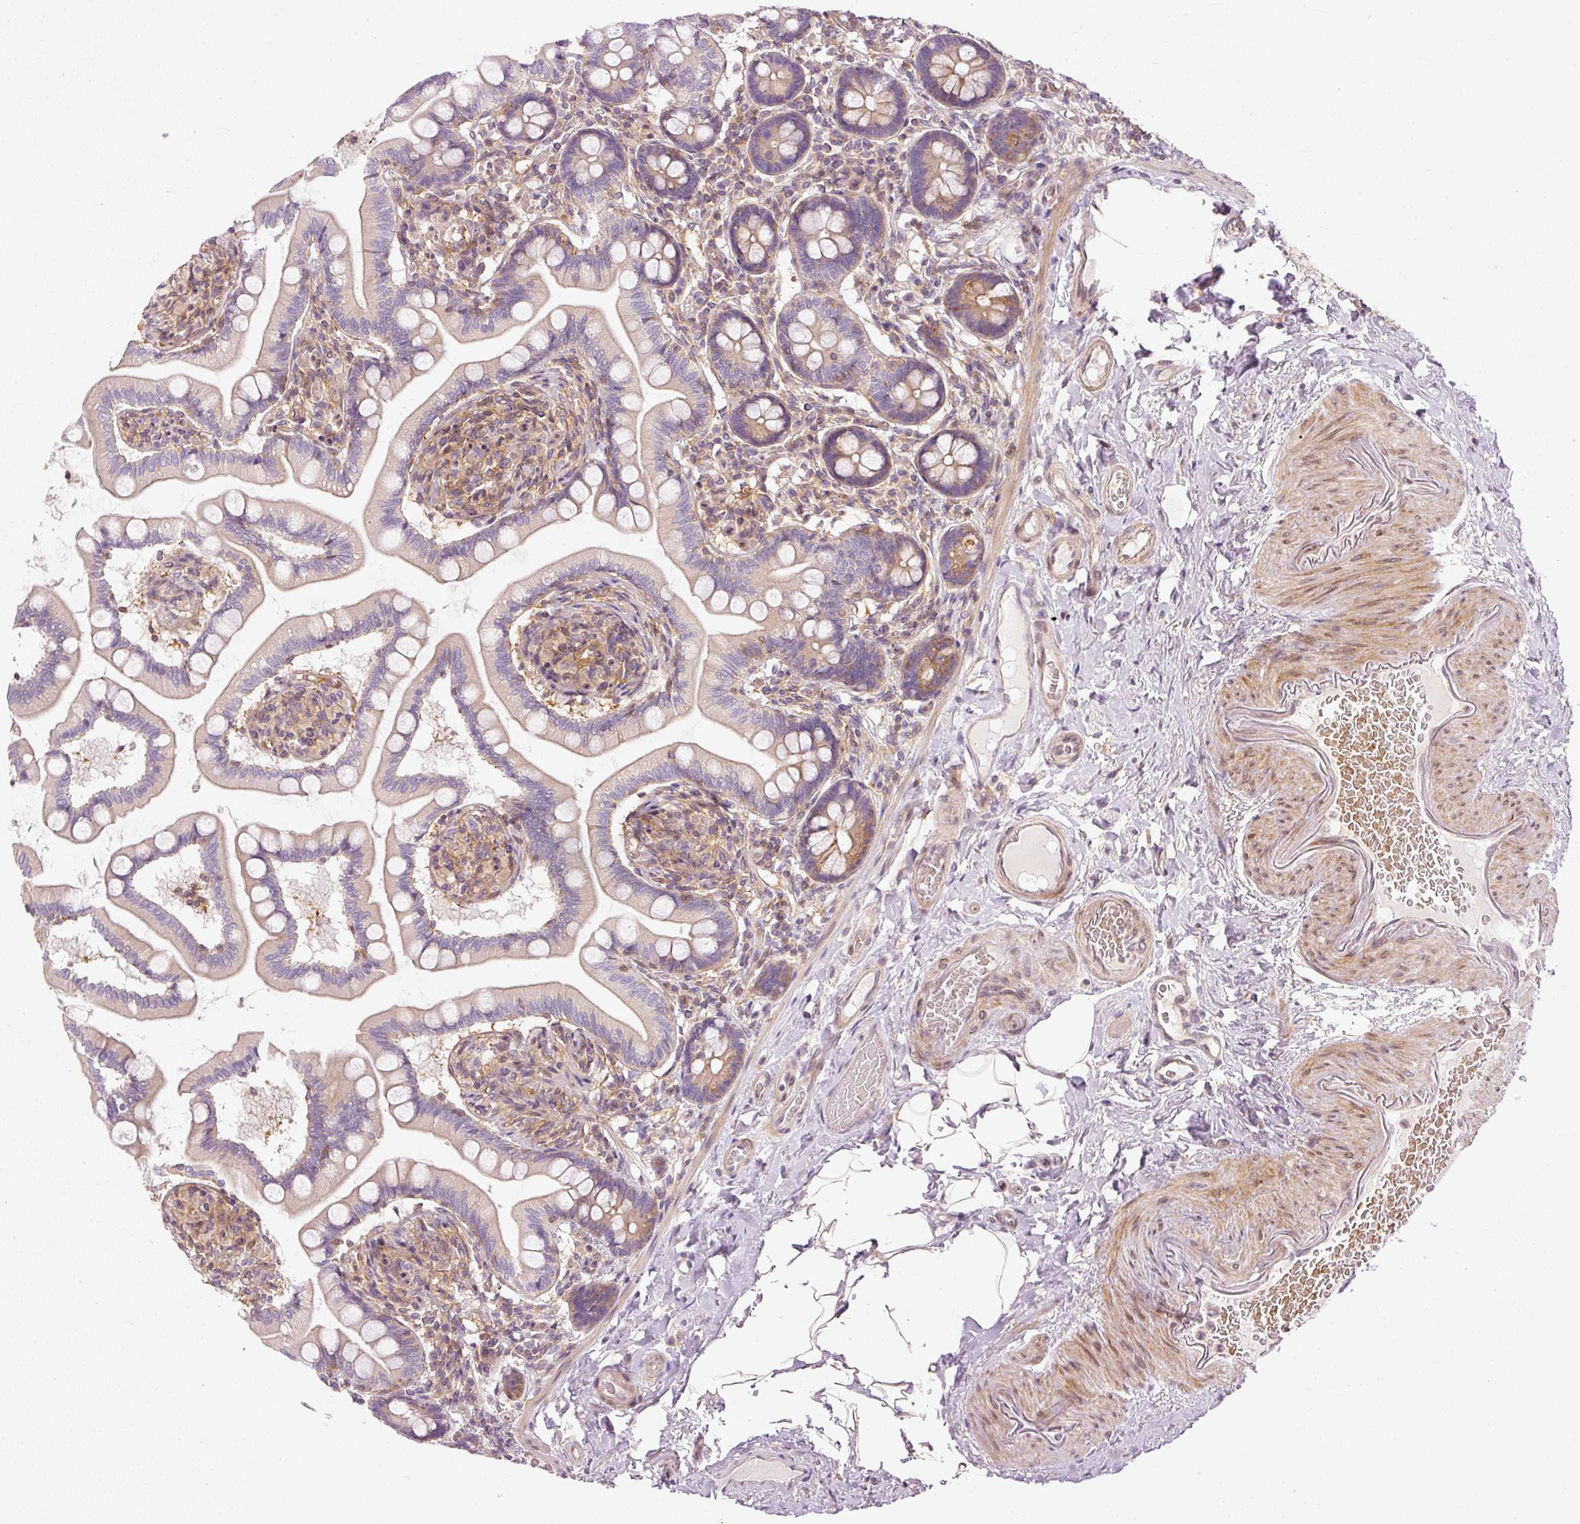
{"staining": {"intensity": "moderate", "quantity": "25%-75%", "location": "cytoplasmic/membranous"}, "tissue": "small intestine", "cell_type": "Glandular cells", "image_type": "normal", "snomed": [{"axis": "morphology", "description": "Normal tissue, NOS"}, {"axis": "topography", "description": "Small intestine"}], "caption": "Human small intestine stained with a brown dye displays moderate cytoplasmic/membranous positive positivity in approximately 25%-75% of glandular cells.", "gene": "TBC1D2B", "patient": {"sex": "female", "age": 64}}